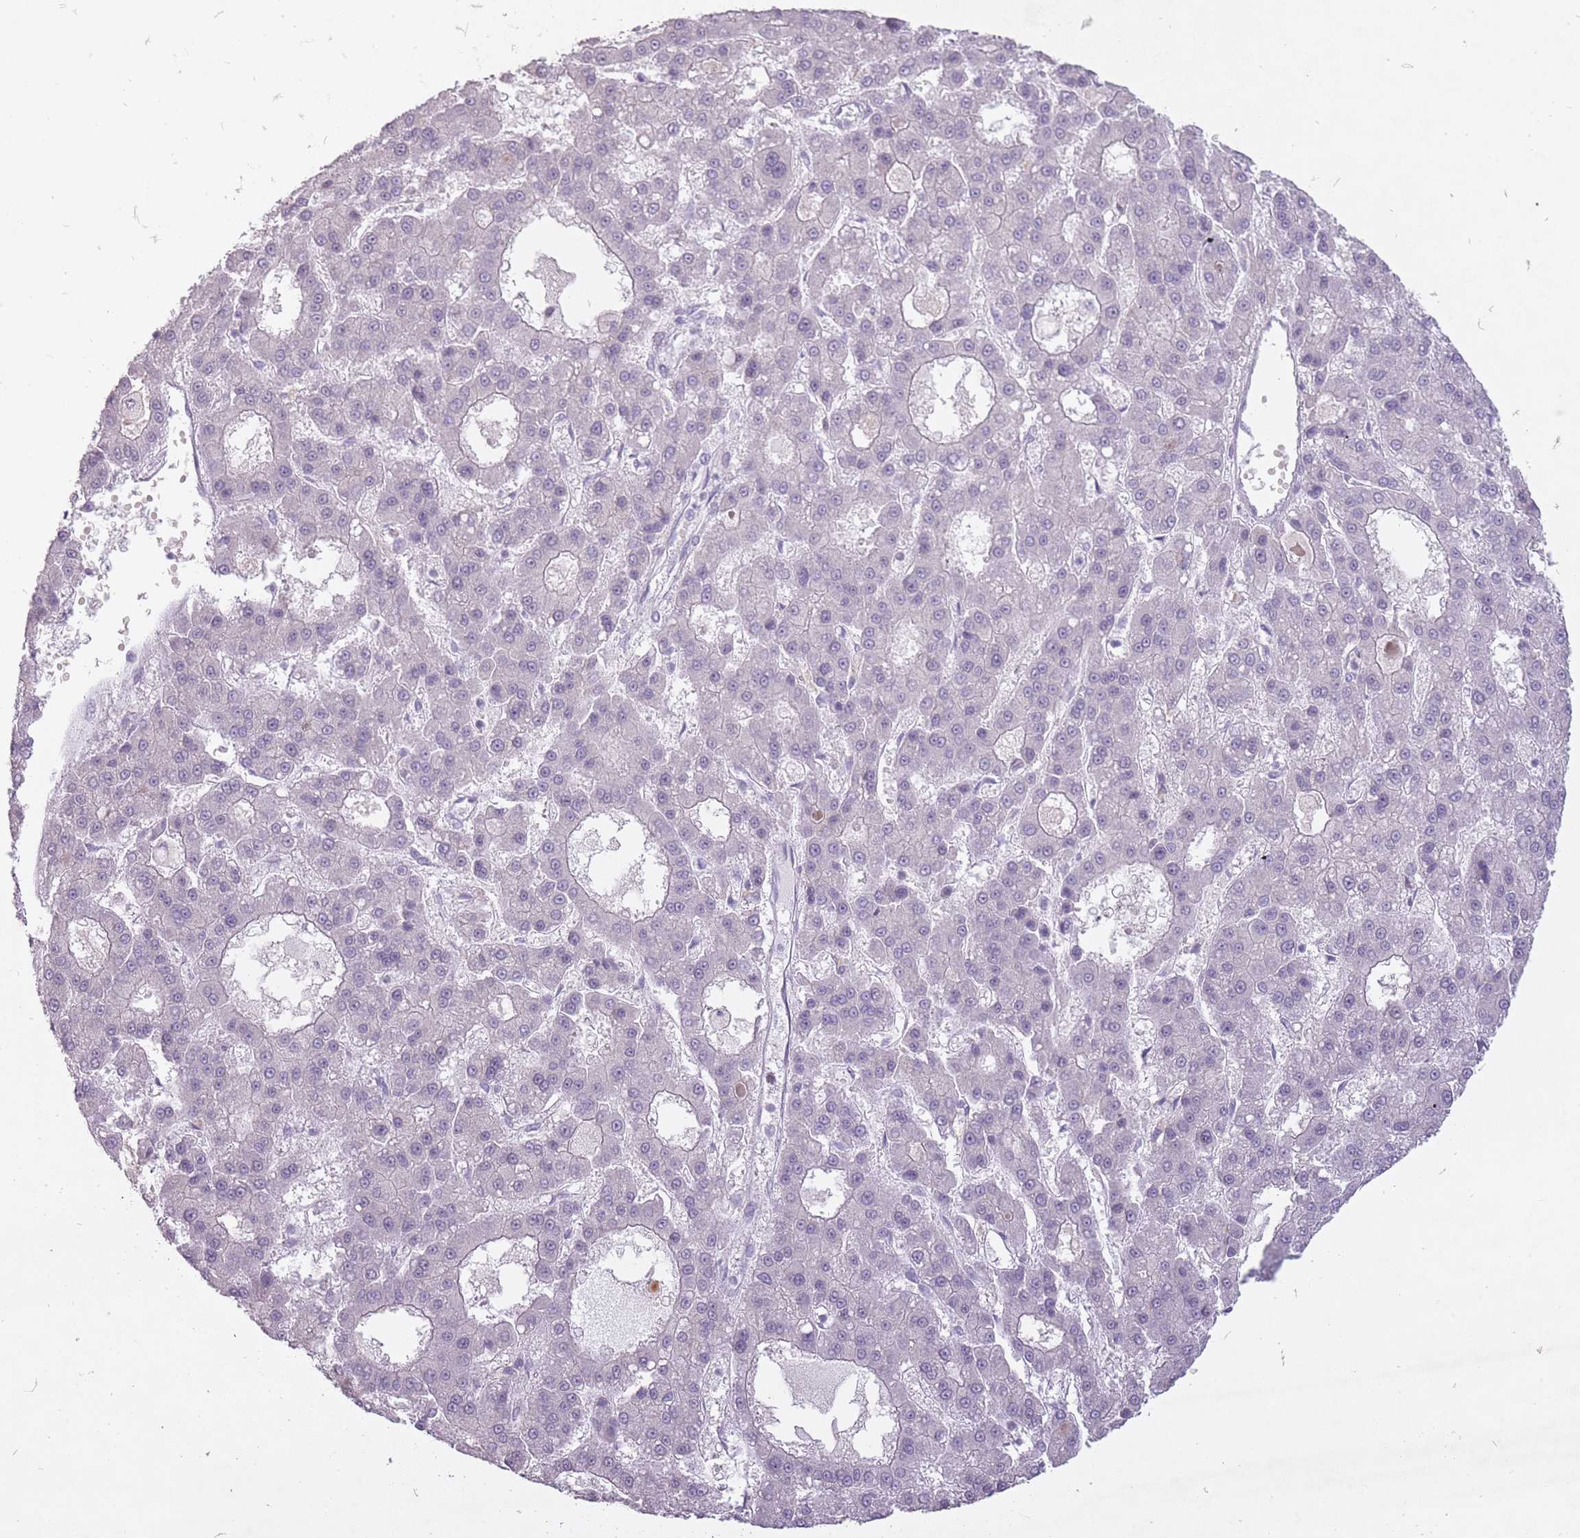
{"staining": {"intensity": "negative", "quantity": "none", "location": "none"}, "tissue": "liver cancer", "cell_type": "Tumor cells", "image_type": "cancer", "snomed": [{"axis": "morphology", "description": "Carcinoma, Hepatocellular, NOS"}, {"axis": "topography", "description": "Liver"}], "caption": "This image is of liver cancer stained with immunohistochemistry to label a protein in brown with the nuclei are counter-stained blue. There is no staining in tumor cells. (Stains: DAB IHC with hematoxylin counter stain, Microscopy: brightfield microscopy at high magnification).", "gene": "FAM43B", "patient": {"sex": "male", "age": 70}}